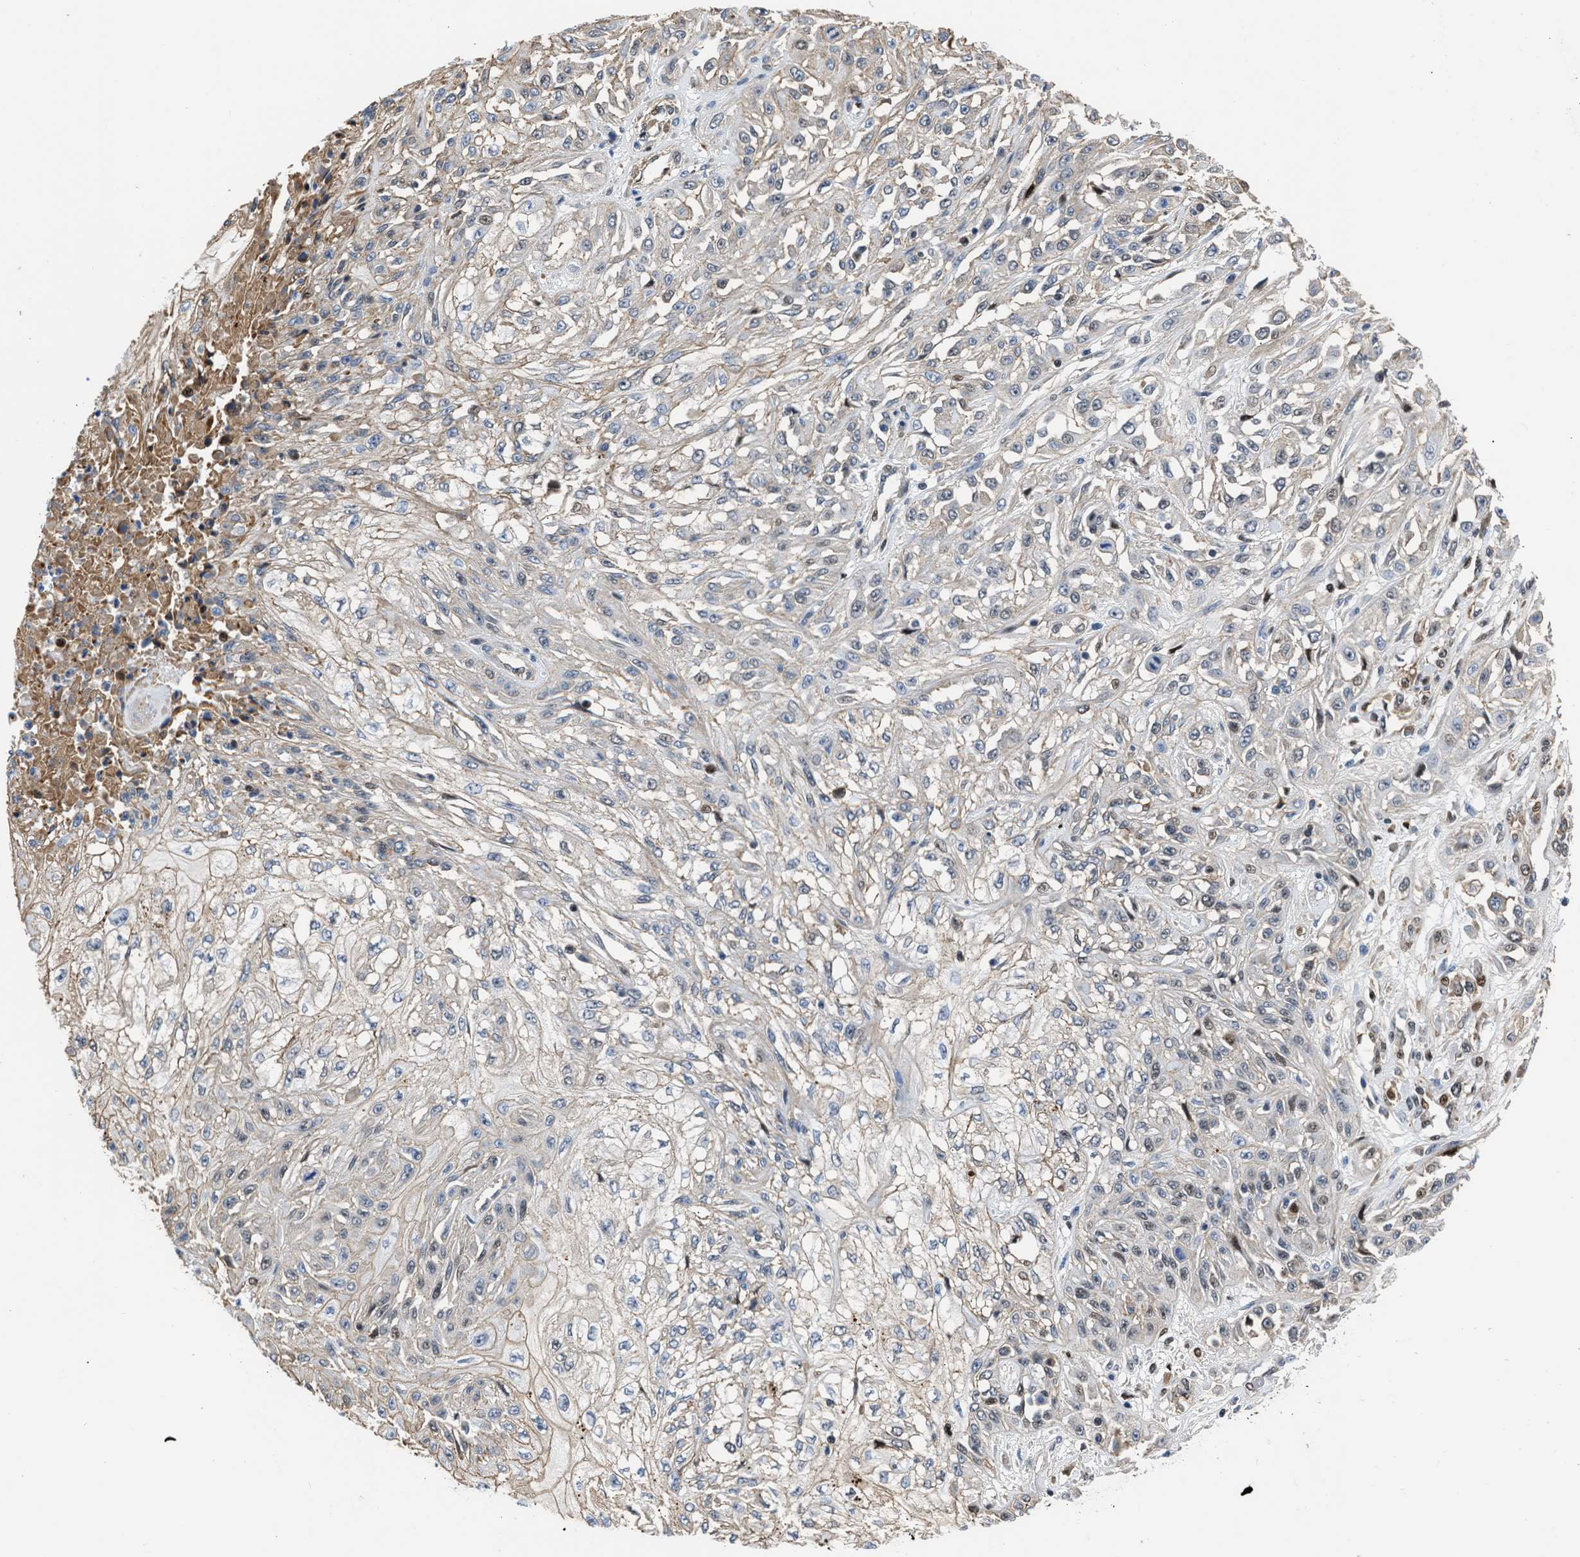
{"staining": {"intensity": "weak", "quantity": "<25%", "location": "cytoplasmic/membranous,nuclear"}, "tissue": "skin cancer", "cell_type": "Tumor cells", "image_type": "cancer", "snomed": [{"axis": "morphology", "description": "Squamous cell carcinoma, NOS"}, {"axis": "morphology", "description": "Squamous cell carcinoma, metastatic, NOS"}, {"axis": "topography", "description": "Skin"}, {"axis": "topography", "description": "Lymph node"}], "caption": "This is an immunohistochemistry photomicrograph of human skin cancer (metastatic squamous cell carcinoma). There is no staining in tumor cells.", "gene": "MAS1L", "patient": {"sex": "male", "age": 75}}